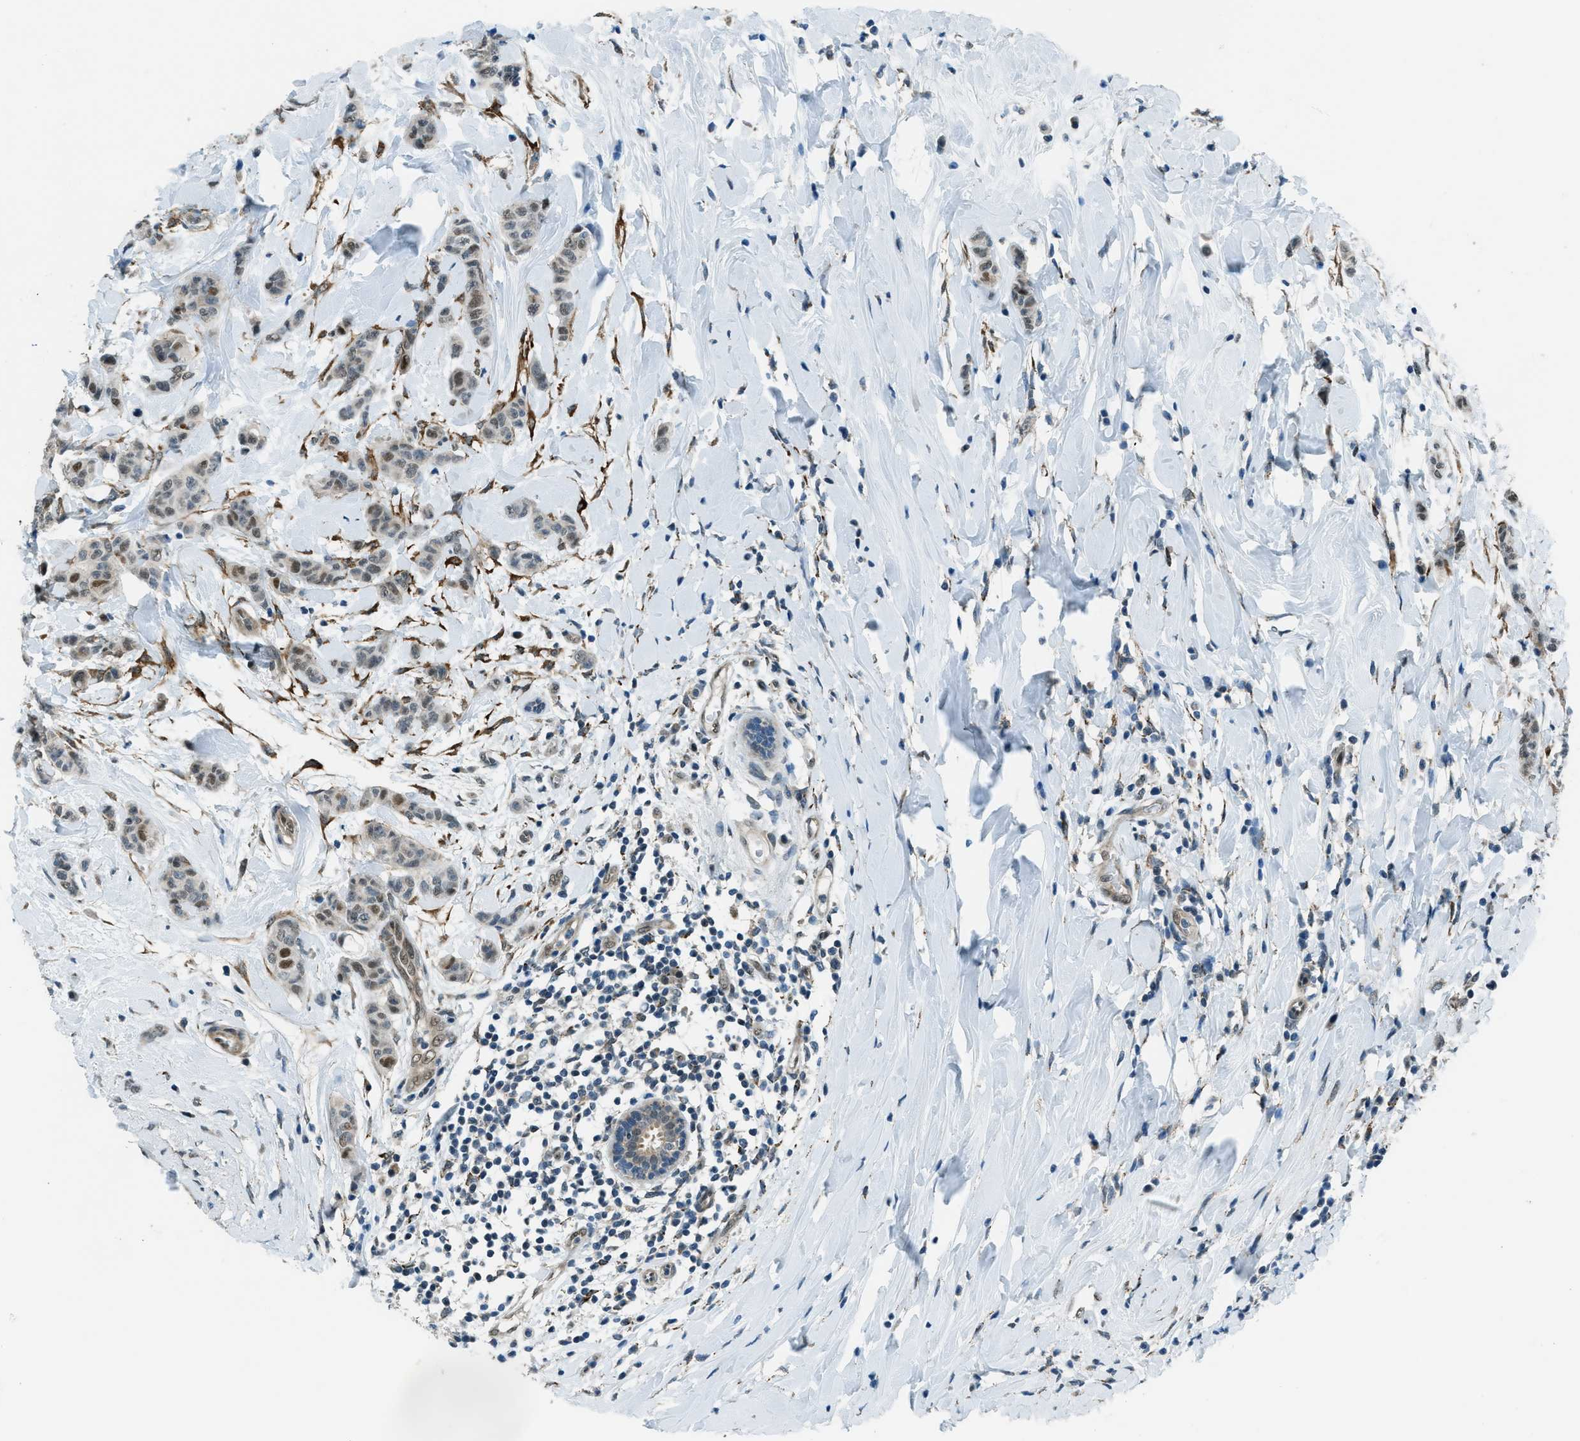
{"staining": {"intensity": "weak", "quantity": "<25%", "location": "cytoplasmic/membranous,nuclear"}, "tissue": "breast cancer", "cell_type": "Tumor cells", "image_type": "cancer", "snomed": [{"axis": "morphology", "description": "Normal tissue, NOS"}, {"axis": "morphology", "description": "Duct carcinoma"}, {"axis": "topography", "description": "Breast"}], "caption": "Tumor cells show no significant protein positivity in intraductal carcinoma (breast). (Stains: DAB (3,3'-diaminobenzidine) IHC with hematoxylin counter stain, Microscopy: brightfield microscopy at high magnification).", "gene": "NPEPL1", "patient": {"sex": "female", "age": 40}}